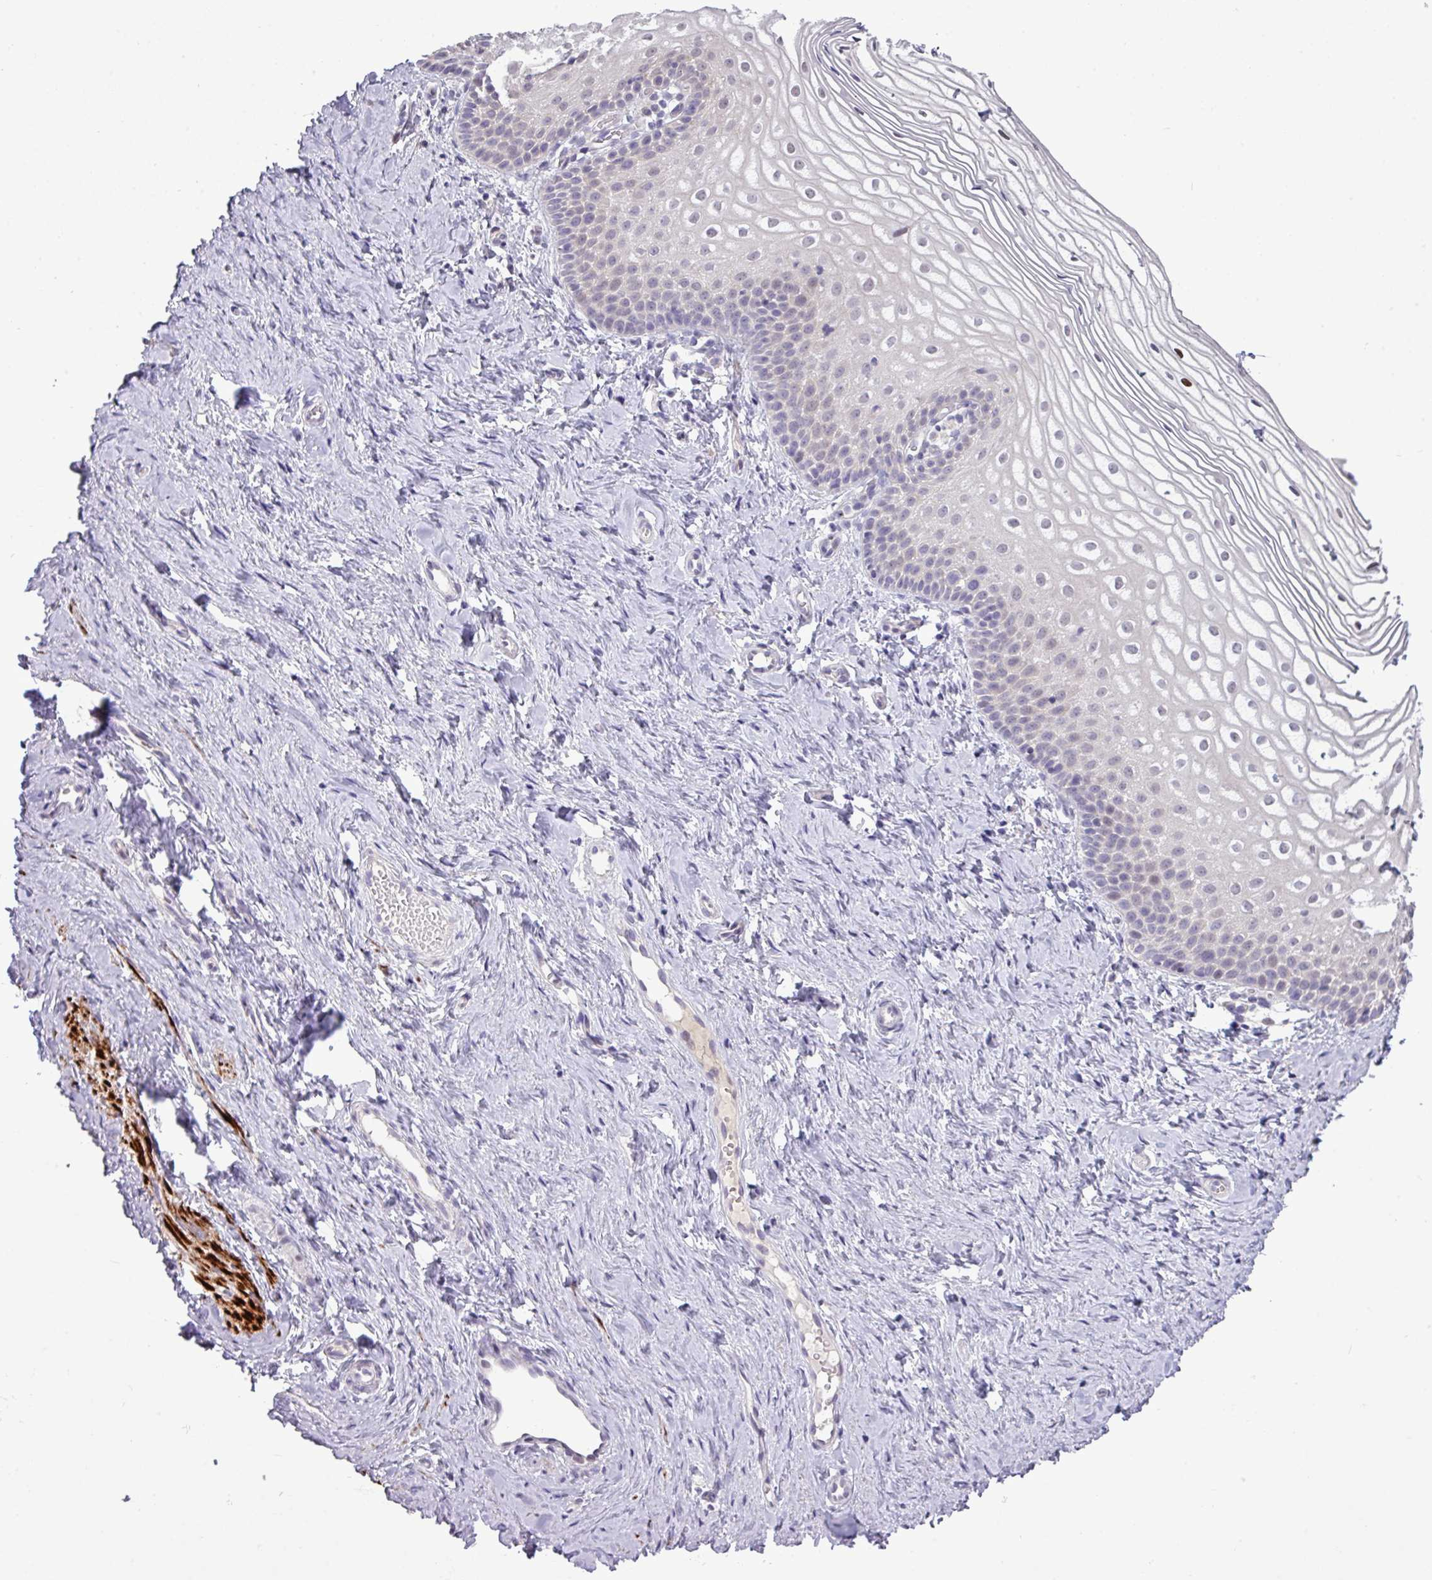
{"staining": {"intensity": "weak", "quantity": "<25%", "location": "cytoplasmic/membranous,nuclear"}, "tissue": "vagina", "cell_type": "Squamous epithelial cells", "image_type": "normal", "snomed": [{"axis": "morphology", "description": "Normal tissue, NOS"}, {"axis": "topography", "description": "Vagina"}], "caption": "IHC image of normal vagina stained for a protein (brown), which reveals no positivity in squamous epithelial cells.", "gene": "RIPPLY1", "patient": {"sex": "female", "age": 56}}